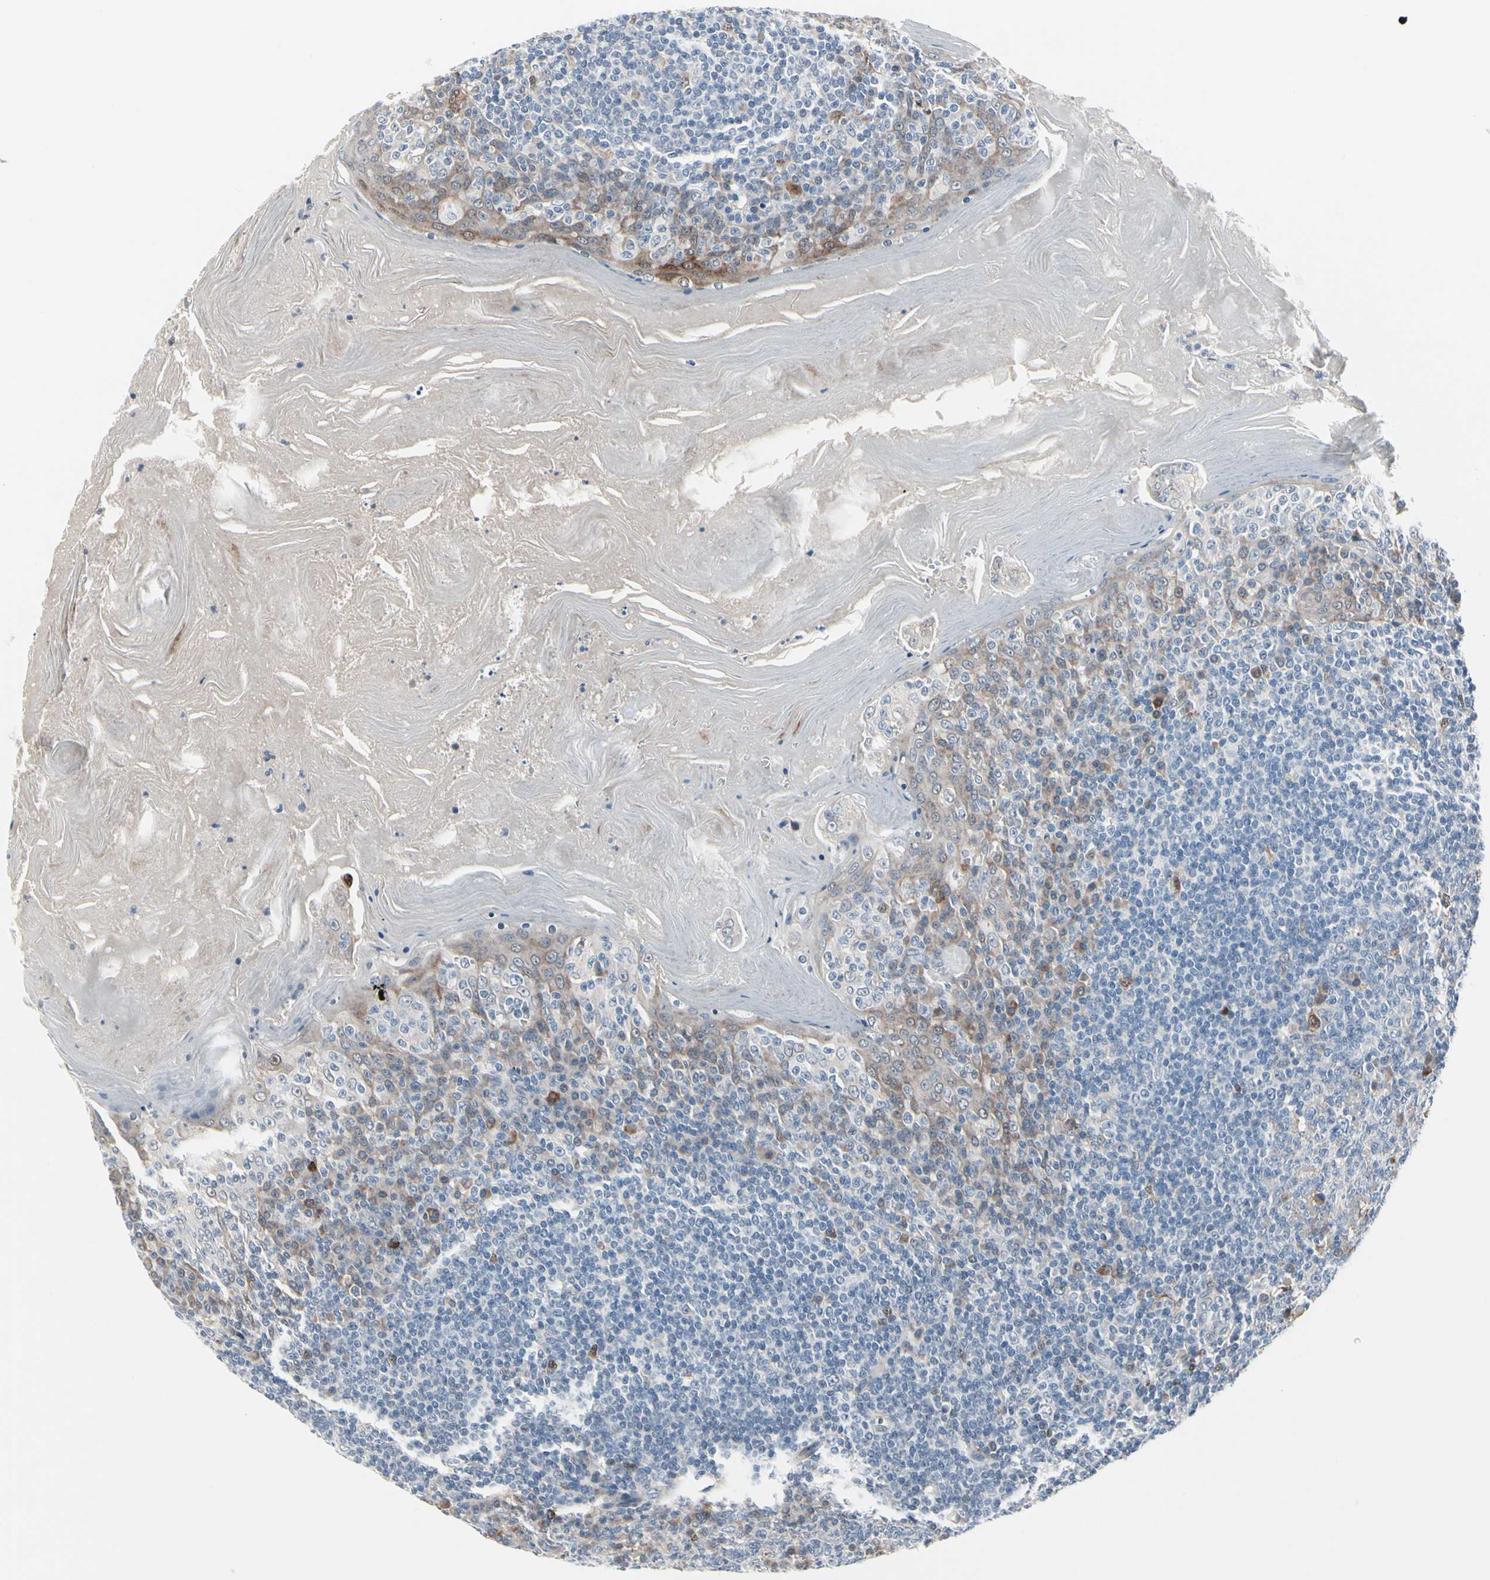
{"staining": {"intensity": "moderate", "quantity": "<25%", "location": "nuclear"}, "tissue": "tonsil", "cell_type": "Non-germinal center cells", "image_type": "normal", "snomed": [{"axis": "morphology", "description": "Normal tissue, NOS"}, {"axis": "topography", "description": "Tonsil"}], "caption": "An immunohistochemistry (IHC) photomicrograph of normal tissue is shown. Protein staining in brown shows moderate nuclear positivity in tonsil within non-germinal center cells. Nuclei are stained in blue.", "gene": "TXN", "patient": {"sex": "male", "age": 31}}